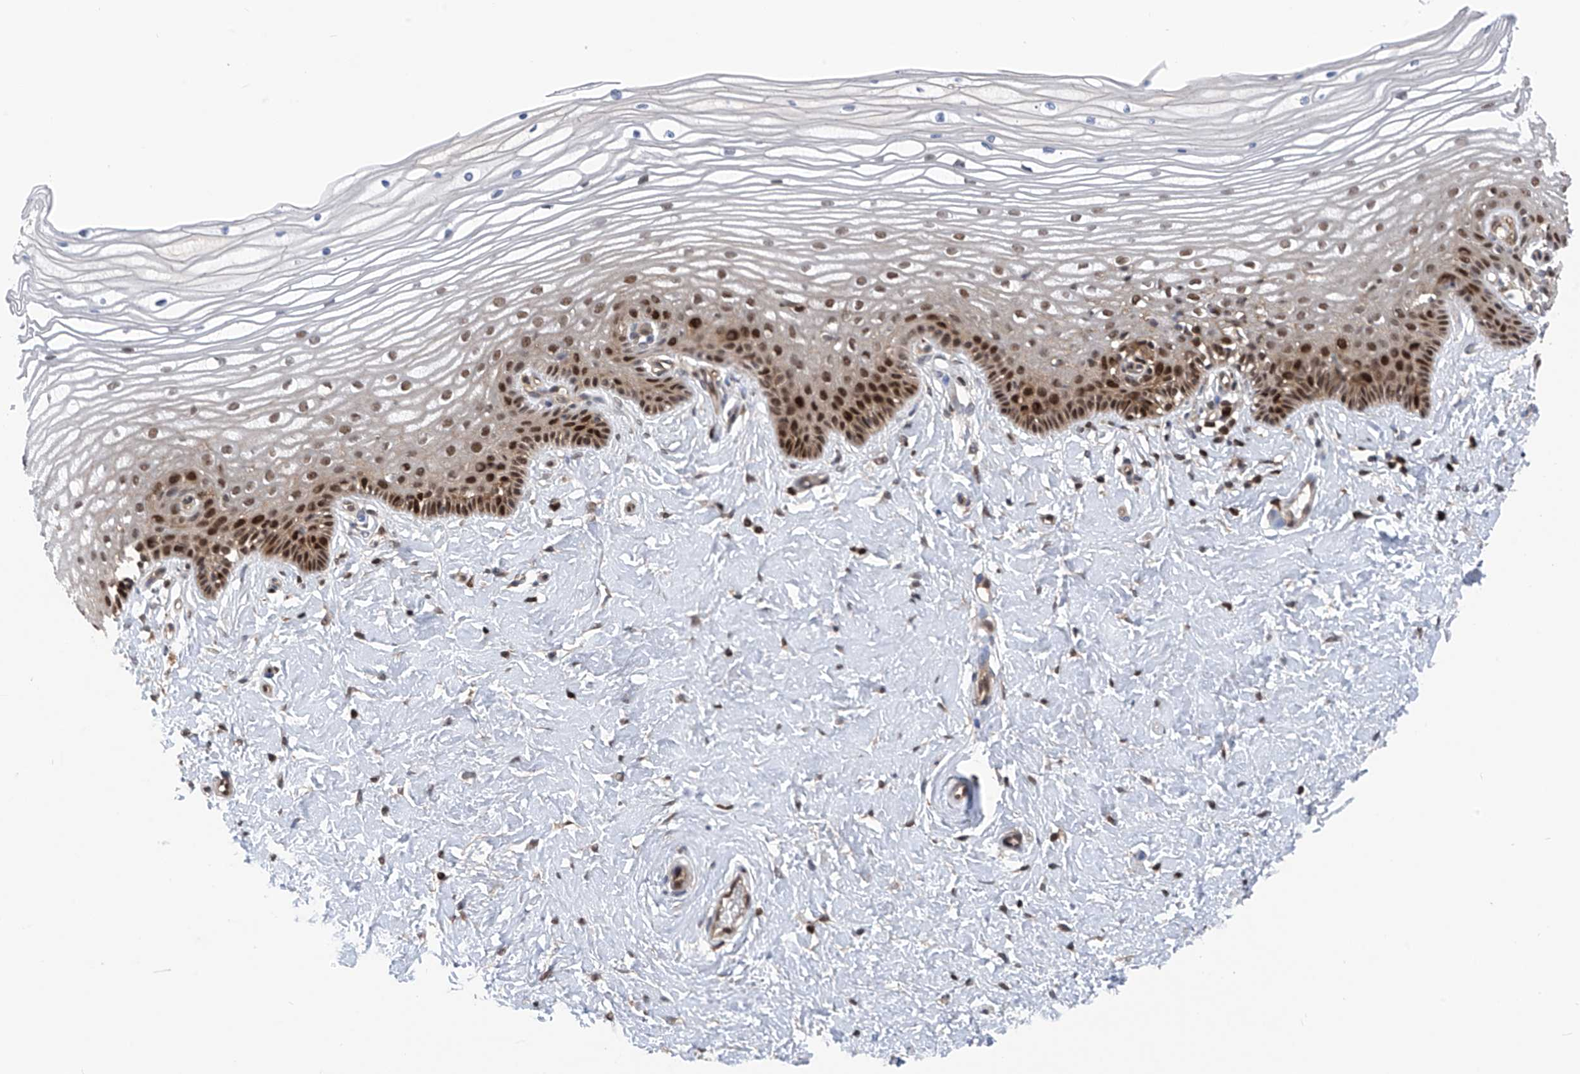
{"staining": {"intensity": "strong", "quantity": "25%-75%", "location": "cytoplasmic/membranous,nuclear"}, "tissue": "vagina", "cell_type": "Squamous epithelial cells", "image_type": "normal", "snomed": [{"axis": "morphology", "description": "Normal tissue, NOS"}, {"axis": "topography", "description": "Vagina"}, {"axis": "topography", "description": "Cervix"}], "caption": "Immunohistochemistry (IHC) (DAB (3,3'-diaminobenzidine)) staining of normal human vagina exhibits strong cytoplasmic/membranous,nuclear protein staining in about 25%-75% of squamous epithelial cells. Using DAB (brown) and hematoxylin (blue) stains, captured at high magnification using brightfield microscopy.", "gene": "DNAJC9", "patient": {"sex": "female", "age": 40}}